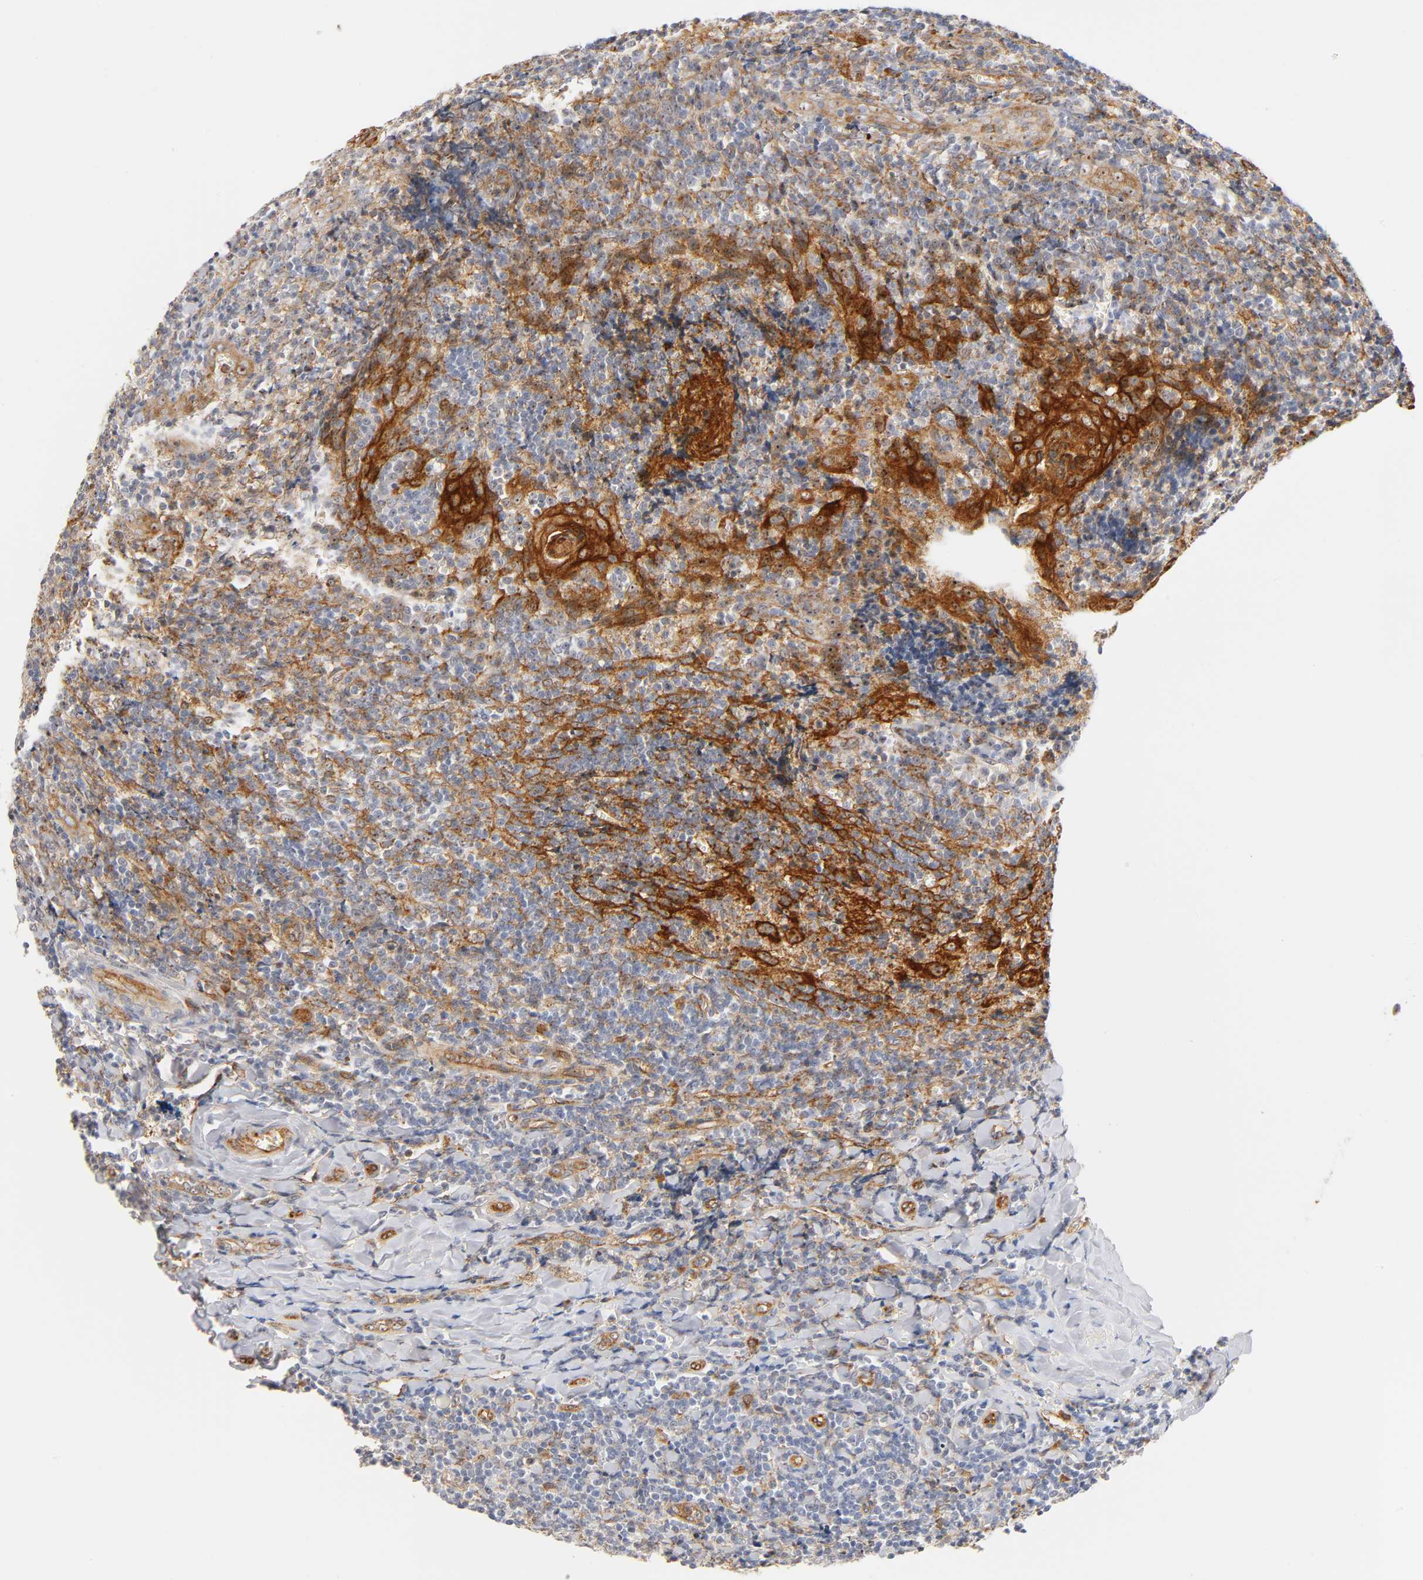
{"staining": {"intensity": "strong", "quantity": "25%-75%", "location": "cytoplasmic/membranous,nuclear"}, "tissue": "tonsil", "cell_type": "Germinal center cells", "image_type": "normal", "snomed": [{"axis": "morphology", "description": "Normal tissue, NOS"}, {"axis": "topography", "description": "Tonsil"}], "caption": "A brown stain labels strong cytoplasmic/membranous,nuclear staining of a protein in germinal center cells of unremarkable human tonsil. (brown staining indicates protein expression, while blue staining denotes nuclei).", "gene": "PLD1", "patient": {"sex": "male", "age": 20}}